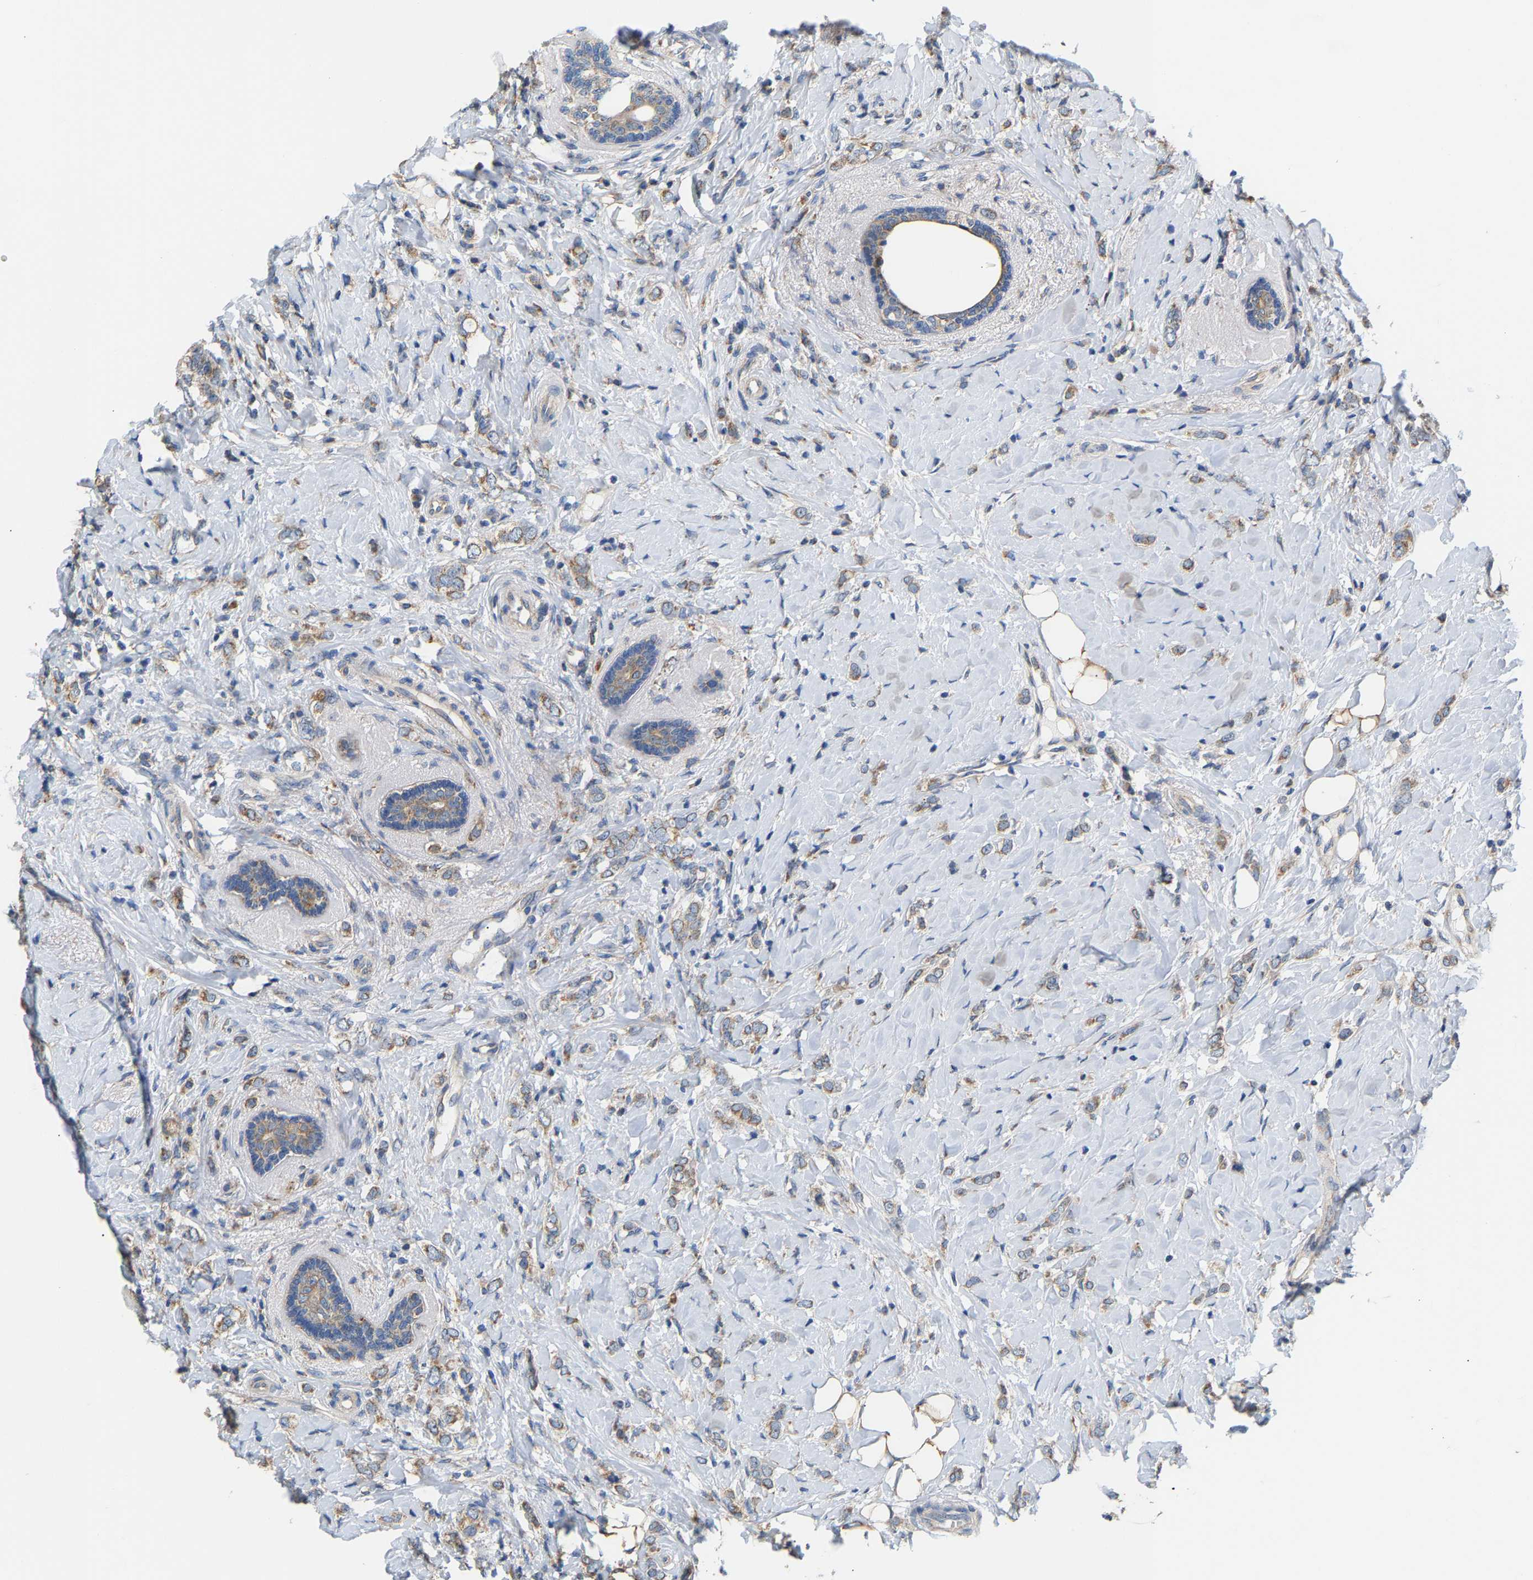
{"staining": {"intensity": "weak", "quantity": ">75%", "location": "cytoplasmic/membranous"}, "tissue": "breast cancer", "cell_type": "Tumor cells", "image_type": "cancer", "snomed": [{"axis": "morphology", "description": "Normal tissue, NOS"}, {"axis": "morphology", "description": "Lobular carcinoma"}, {"axis": "topography", "description": "Breast"}], "caption": "The photomicrograph reveals immunohistochemical staining of breast cancer (lobular carcinoma). There is weak cytoplasmic/membranous expression is seen in approximately >75% of tumor cells.", "gene": "TMEM168", "patient": {"sex": "female", "age": 47}}